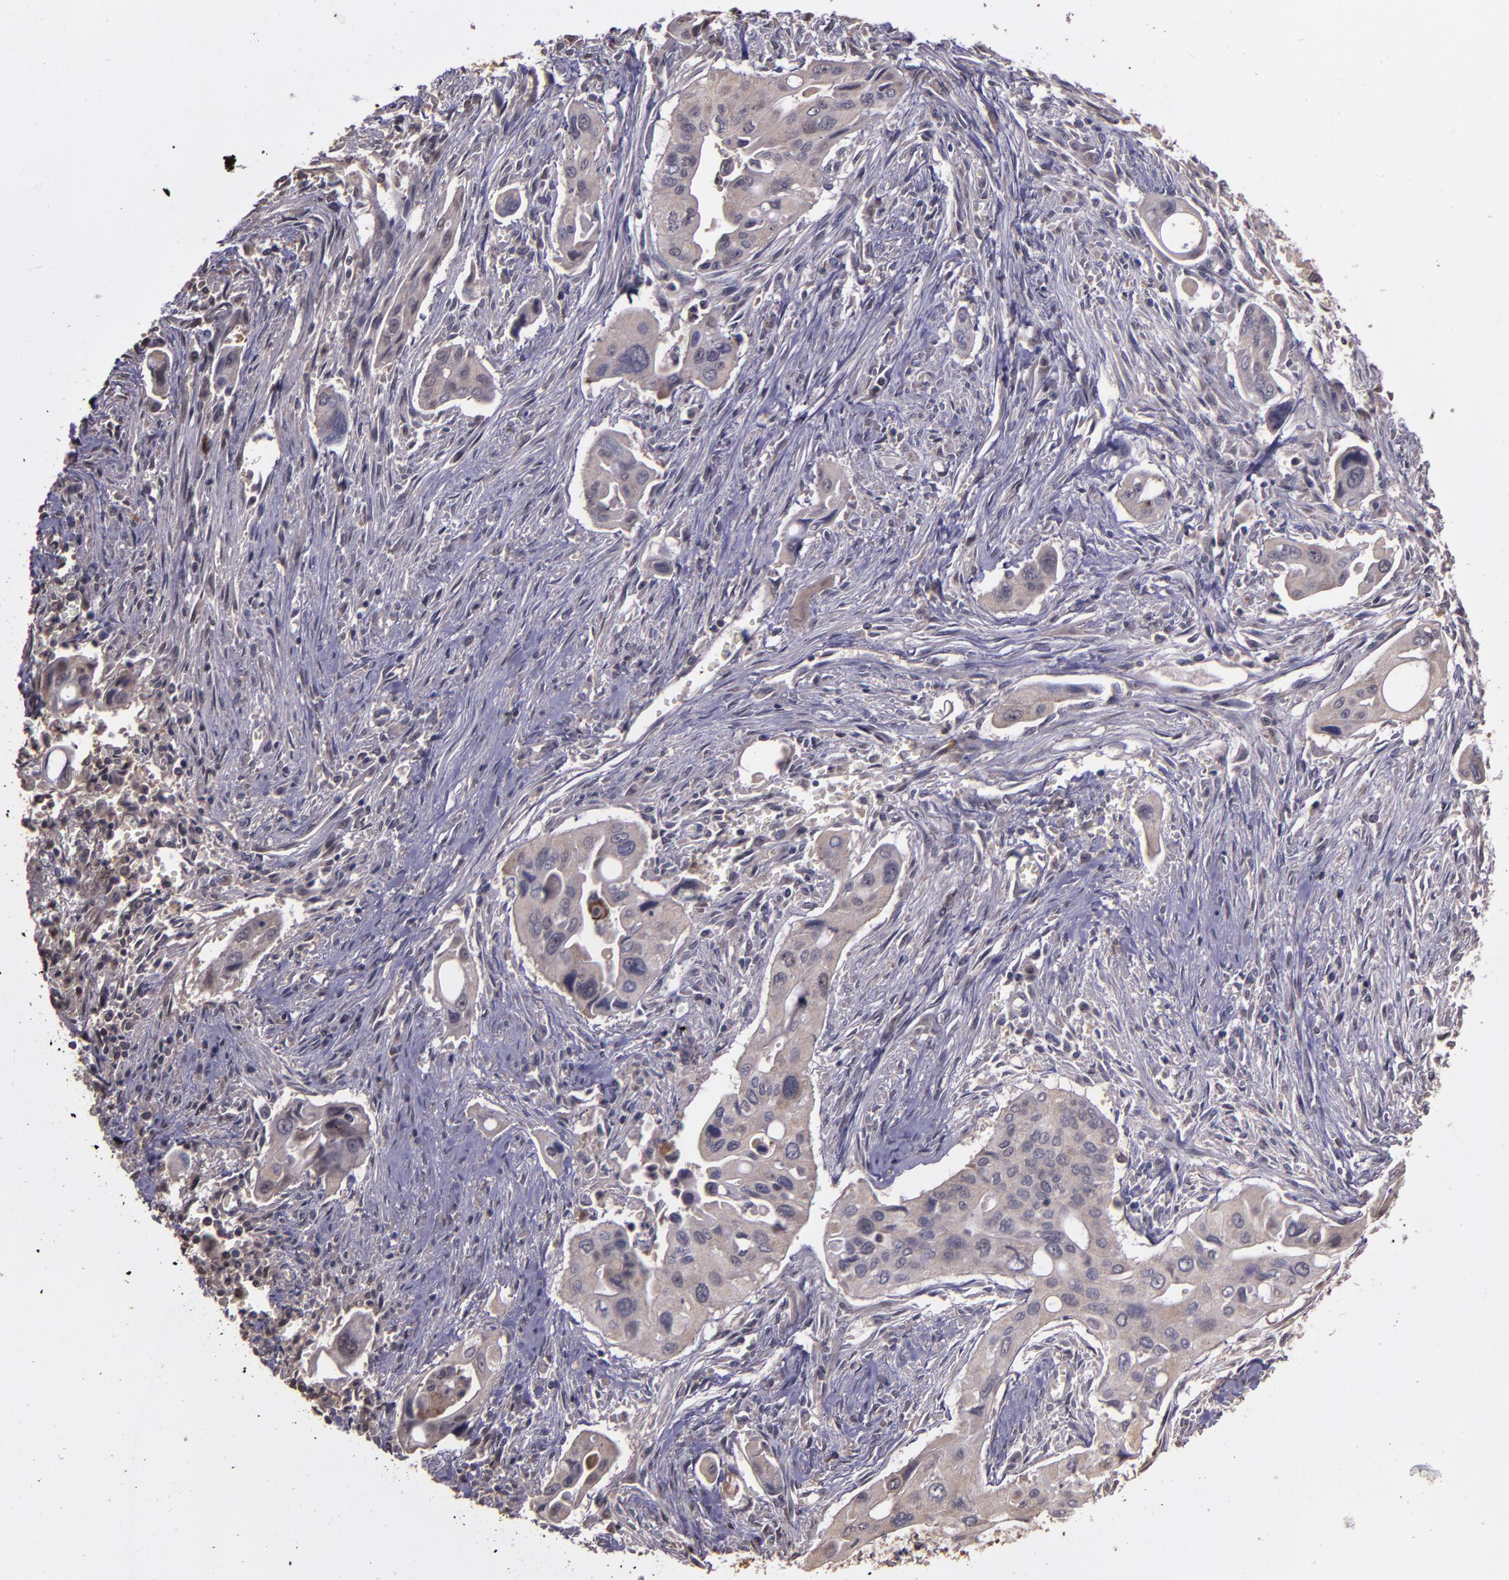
{"staining": {"intensity": "weak", "quantity": "25%-75%", "location": "cytoplasmic/membranous,nuclear"}, "tissue": "pancreatic cancer", "cell_type": "Tumor cells", "image_type": "cancer", "snomed": [{"axis": "morphology", "description": "Adenocarcinoma, NOS"}, {"axis": "topography", "description": "Pancreas"}], "caption": "This image reveals immunohistochemistry (IHC) staining of human adenocarcinoma (pancreatic), with low weak cytoplasmic/membranous and nuclear positivity in approximately 25%-75% of tumor cells.", "gene": "SERPINF2", "patient": {"sex": "male", "age": 77}}